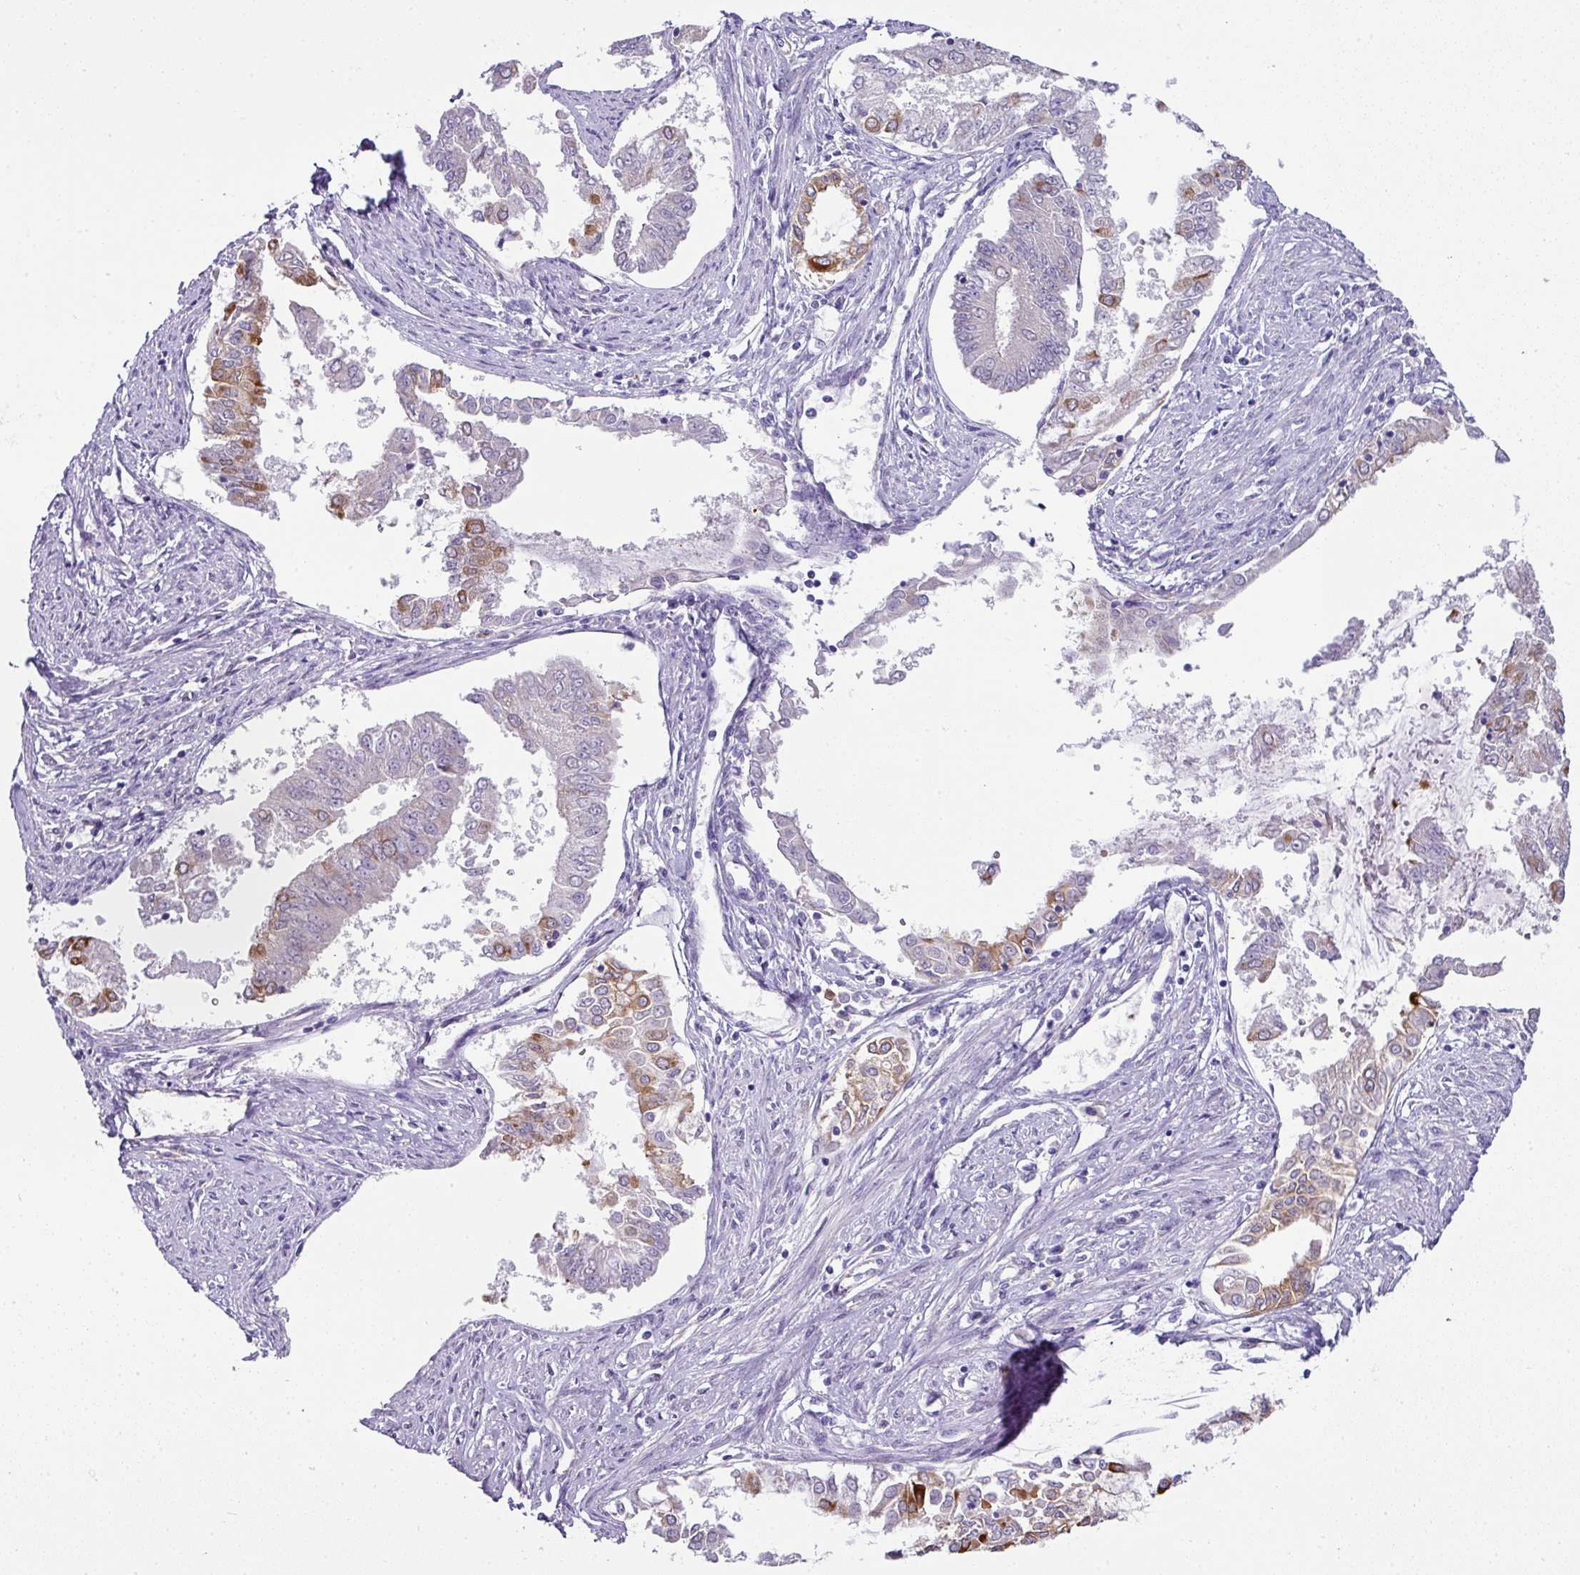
{"staining": {"intensity": "moderate", "quantity": "<25%", "location": "cytoplasmic/membranous"}, "tissue": "endometrial cancer", "cell_type": "Tumor cells", "image_type": "cancer", "snomed": [{"axis": "morphology", "description": "Adenocarcinoma, NOS"}, {"axis": "topography", "description": "Endometrium"}], "caption": "The immunohistochemical stain shows moderate cytoplasmic/membranous expression in tumor cells of adenocarcinoma (endometrial) tissue. (DAB = brown stain, brightfield microscopy at high magnification).", "gene": "FGF17", "patient": {"sex": "female", "age": 76}}